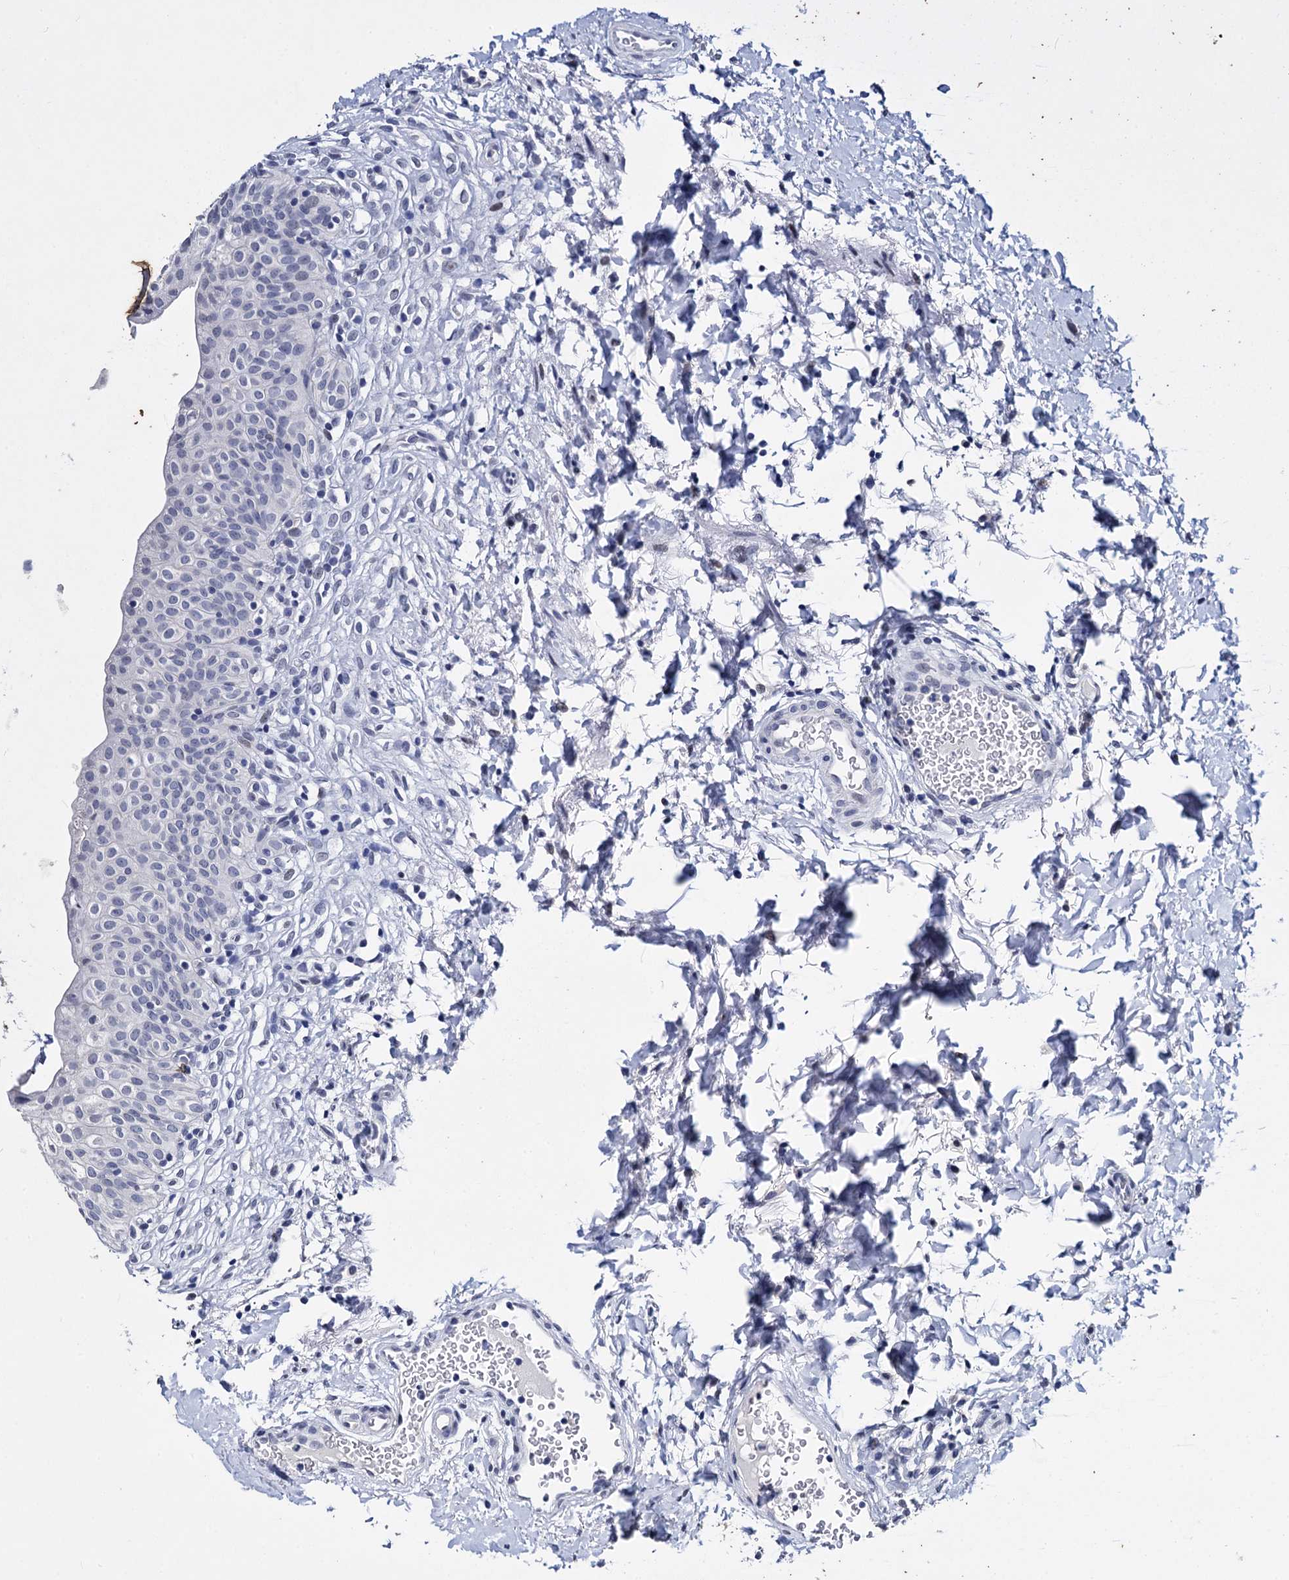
{"staining": {"intensity": "negative", "quantity": "none", "location": "none"}, "tissue": "urinary bladder", "cell_type": "Urothelial cells", "image_type": "normal", "snomed": [{"axis": "morphology", "description": "Normal tissue, NOS"}, {"axis": "topography", "description": "Urinary bladder"}], "caption": "Urinary bladder stained for a protein using IHC reveals no expression urothelial cells.", "gene": "MAGEA4", "patient": {"sex": "male", "age": 55}}